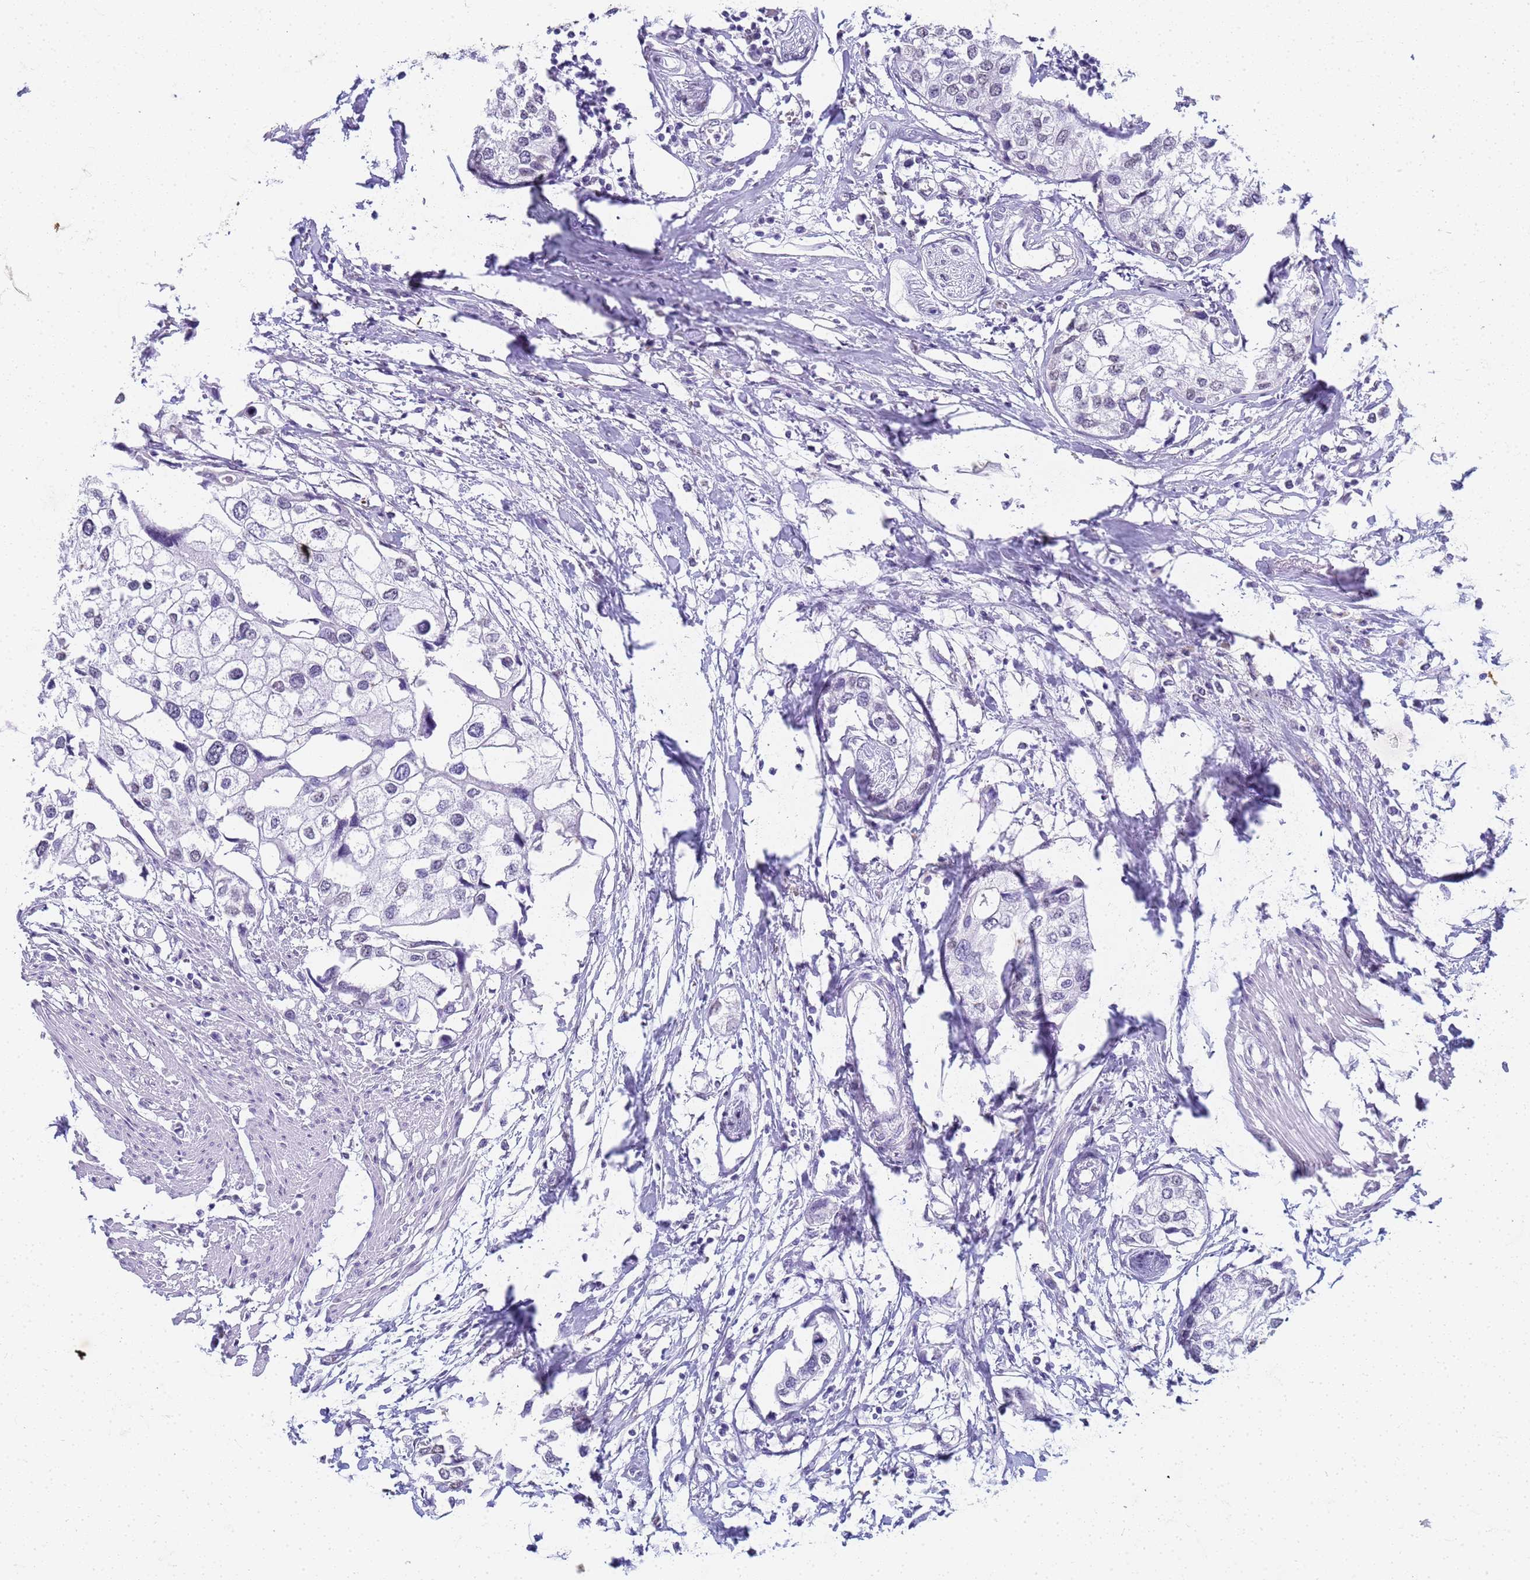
{"staining": {"intensity": "negative", "quantity": "none", "location": "none"}, "tissue": "urothelial cancer", "cell_type": "Tumor cells", "image_type": "cancer", "snomed": [{"axis": "morphology", "description": "Urothelial carcinoma, High grade"}, {"axis": "topography", "description": "Urinary bladder"}], "caption": "Immunohistochemical staining of human urothelial cancer demonstrates no significant expression in tumor cells.", "gene": "SLC7A9", "patient": {"sex": "male", "age": 64}}